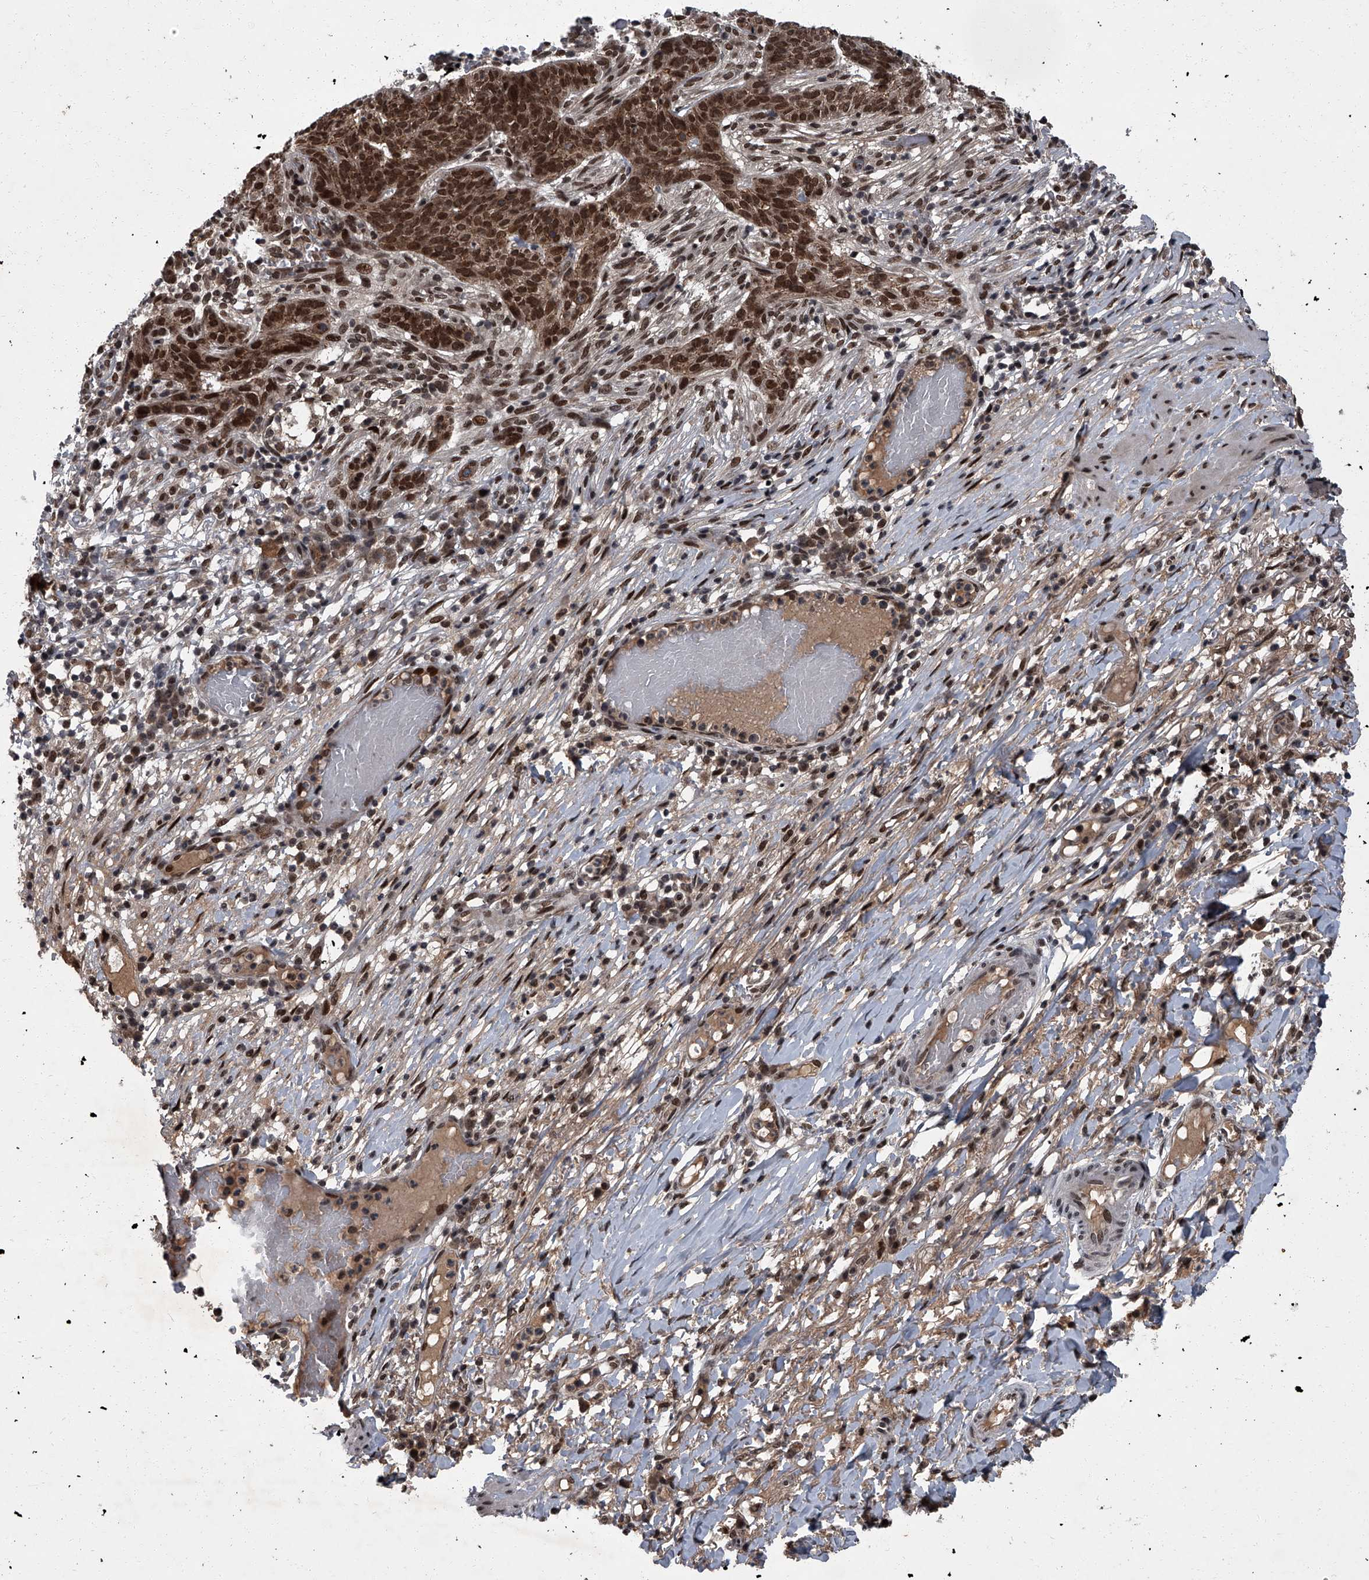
{"staining": {"intensity": "strong", "quantity": ">75%", "location": "nuclear"}, "tissue": "skin cancer", "cell_type": "Tumor cells", "image_type": "cancer", "snomed": [{"axis": "morphology", "description": "Normal tissue, NOS"}, {"axis": "morphology", "description": "Basal cell carcinoma"}, {"axis": "topography", "description": "Skin"}], "caption": "Immunohistochemistry image of human skin cancer (basal cell carcinoma) stained for a protein (brown), which exhibits high levels of strong nuclear staining in approximately >75% of tumor cells.", "gene": "ZNF518B", "patient": {"sex": "male", "age": 64}}